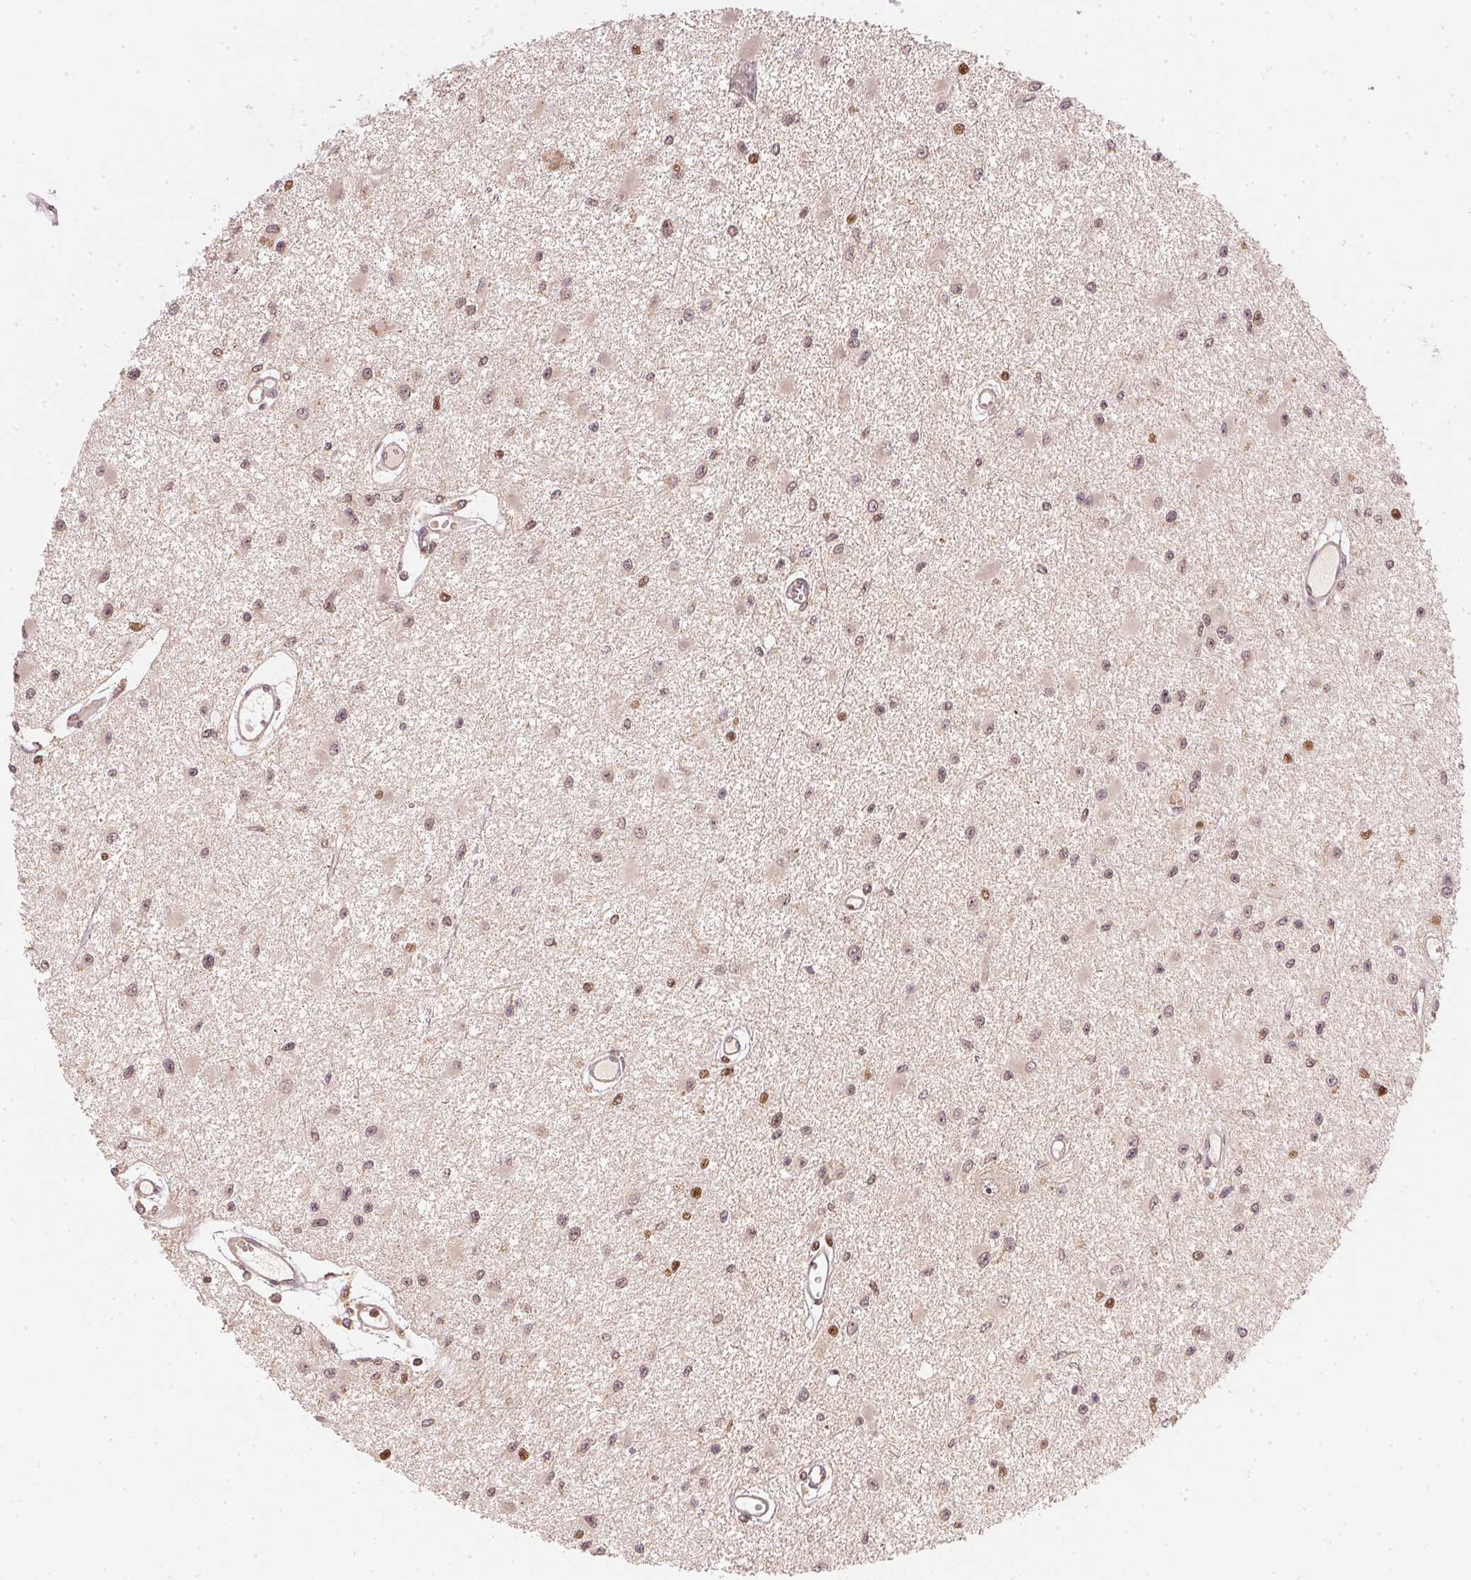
{"staining": {"intensity": "weak", "quantity": ">75%", "location": "nuclear"}, "tissue": "glioma", "cell_type": "Tumor cells", "image_type": "cancer", "snomed": [{"axis": "morphology", "description": "Glioma, malignant, High grade"}, {"axis": "topography", "description": "Brain"}], "caption": "Protein staining reveals weak nuclear staining in about >75% of tumor cells in malignant glioma (high-grade). Nuclei are stained in blue.", "gene": "UBE2L3", "patient": {"sex": "male", "age": 54}}